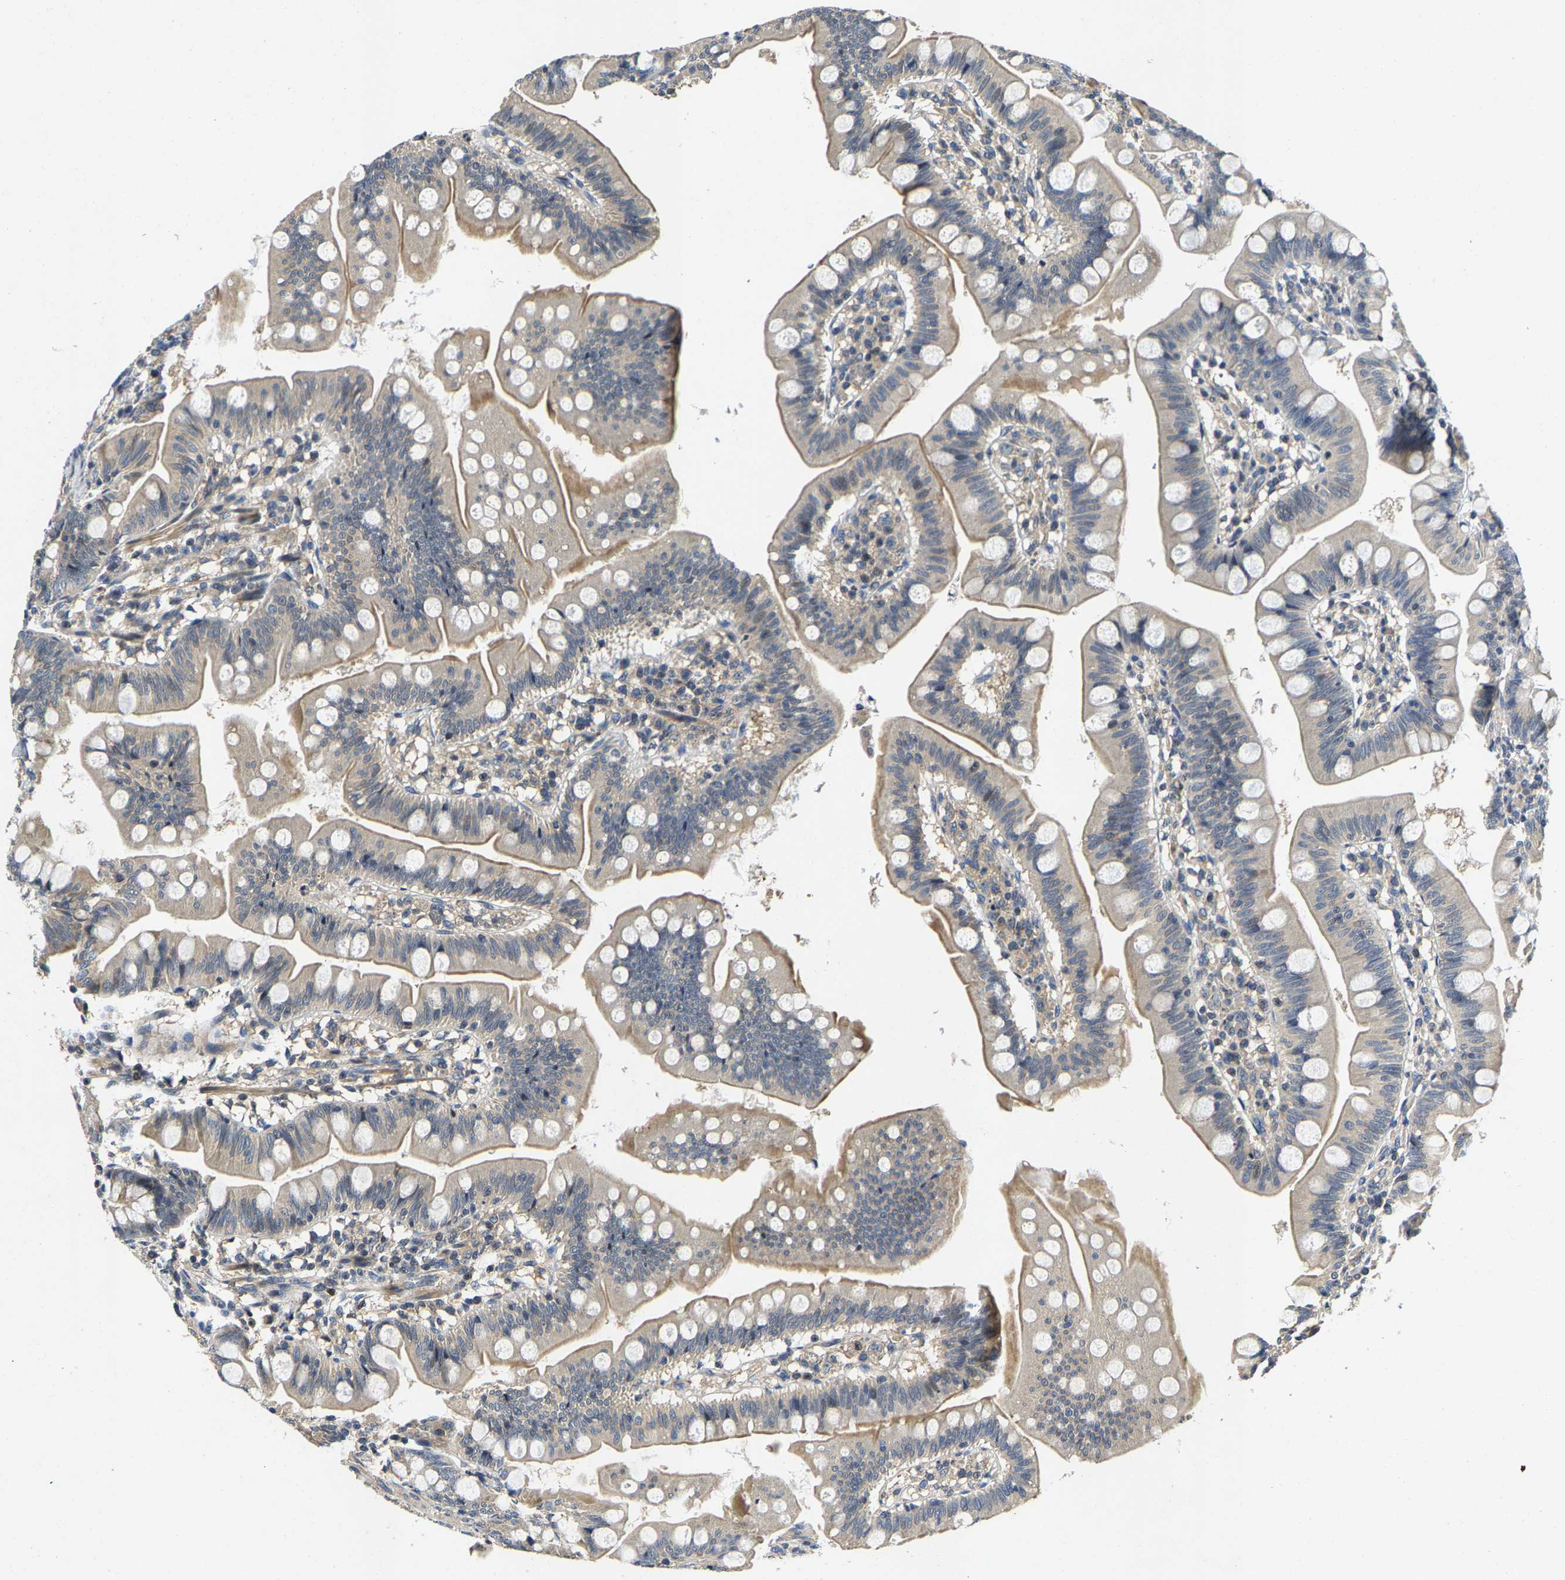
{"staining": {"intensity": "weak", "quantity": ">75%", "location": "cytoplasmic/membranous"}, "tissue": "small intestine", "cell_type": "Glandular cells", "image_type": "normal", "snomed": [{"axis": "morphology", "description": "Normal tissue, NOS"}, {"axis": "topography", "description": "Small intestine"}], "caption": "Small intestine stained with DAB (3,3'-diaminobenzidine) IHC displays low levels of weak cytoplasmic/membranous expression in about >75% of glandular cells. (Brightfield microscopy of DAB IHC at high magnification).", "gene": "AGBL3", "patient": {"sex": "male", "age": 7}}